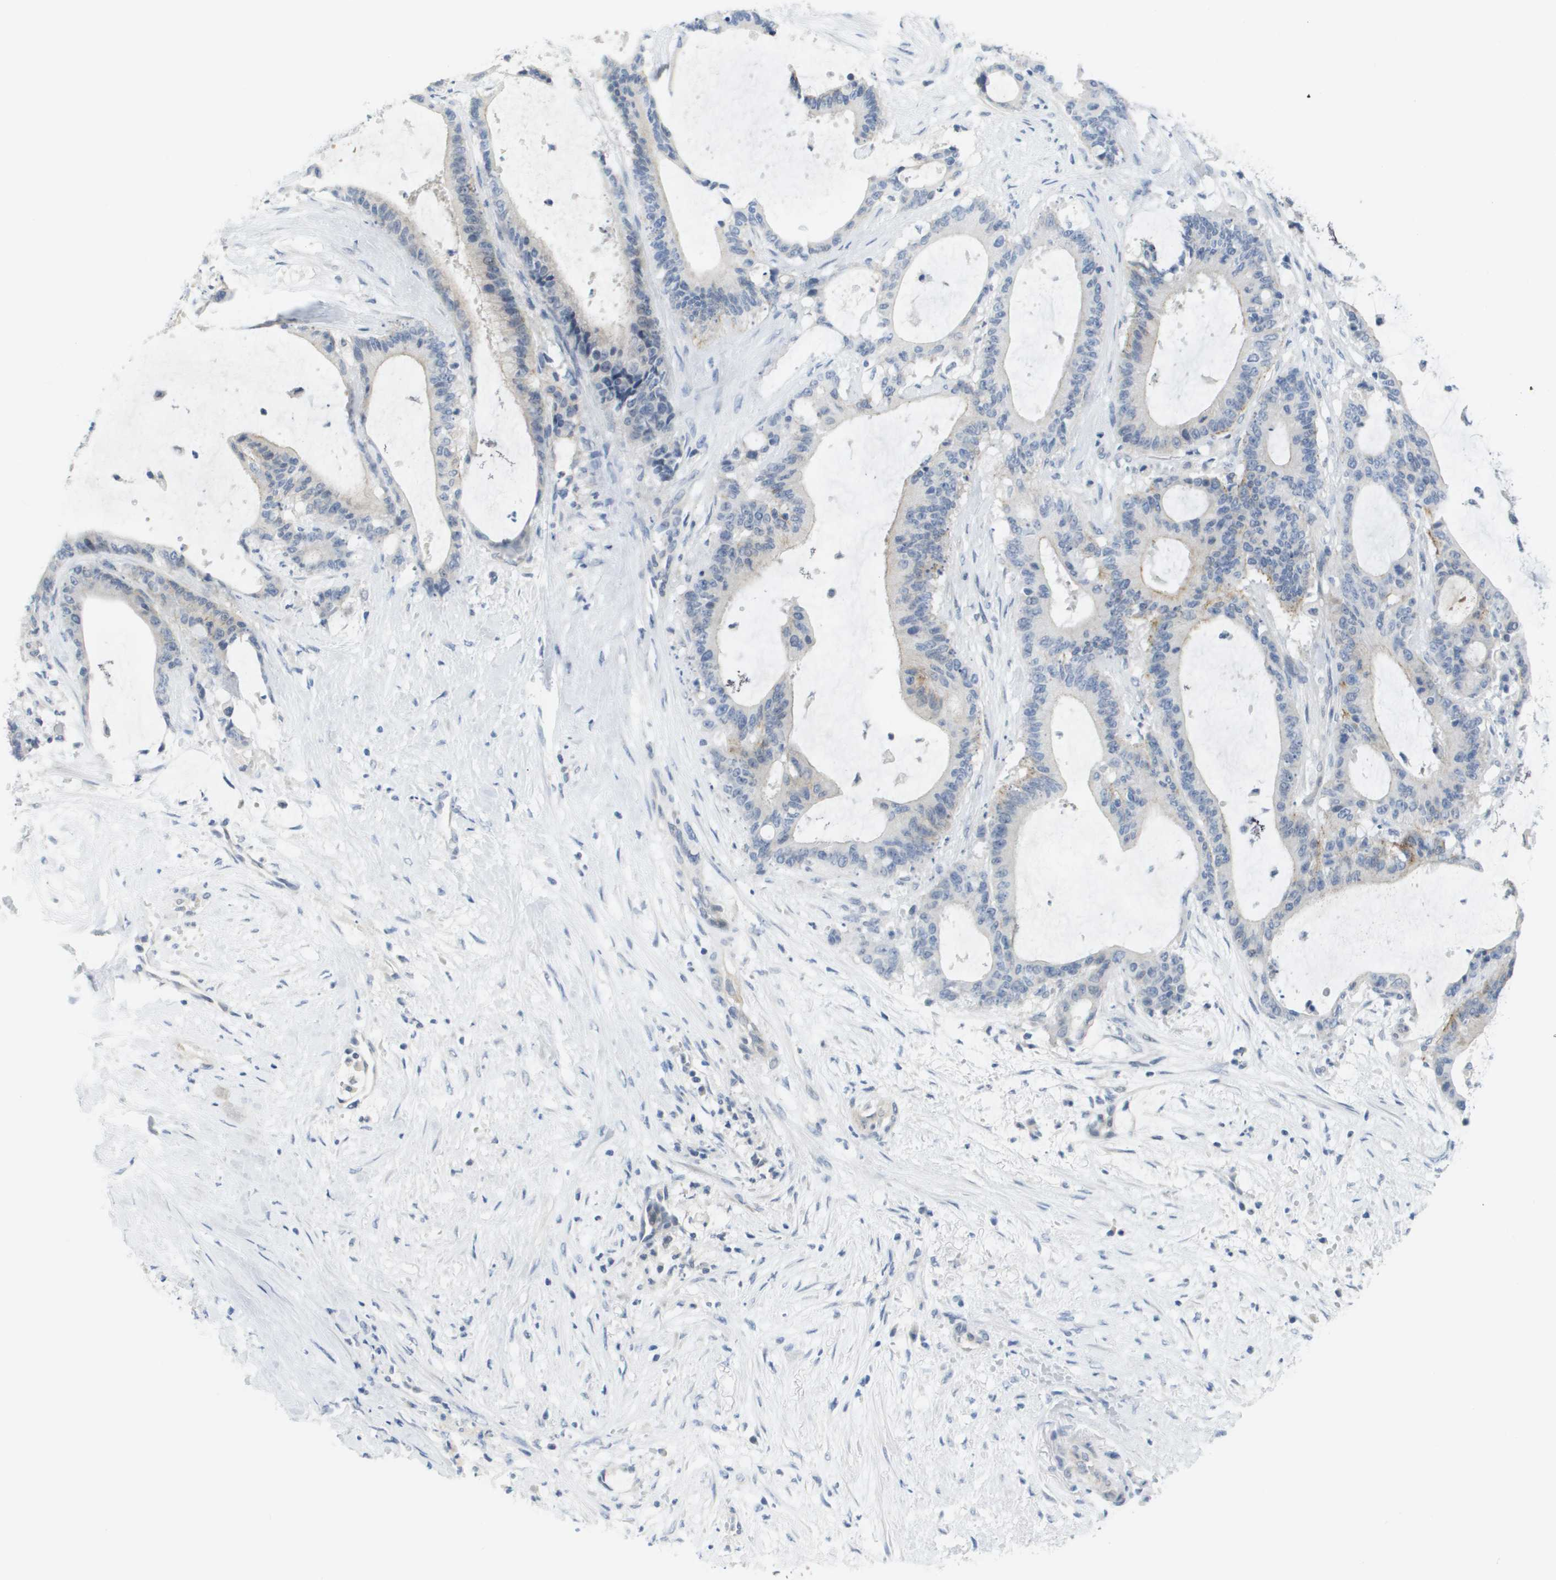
{"staining": {"intensity": "weak", "quantity": "<25%", "location": "cytoplasmic/membranous"}, "tissue": "liver cancer", "cell_type": "Tumor cells", "image_type": "cancer", "snomed": [{"axis": "morphology", "description": "Cholangiocarcinoma"}, {"axis": "topography", "description": "Liver"}], "caption": "A micrograph of liver cancer (cholangiocarcinoma) stained for a protein displays no brown staining in tumor cells.", "gene": "PDE4A", "patient": {"sex": "female", "age": 73}}